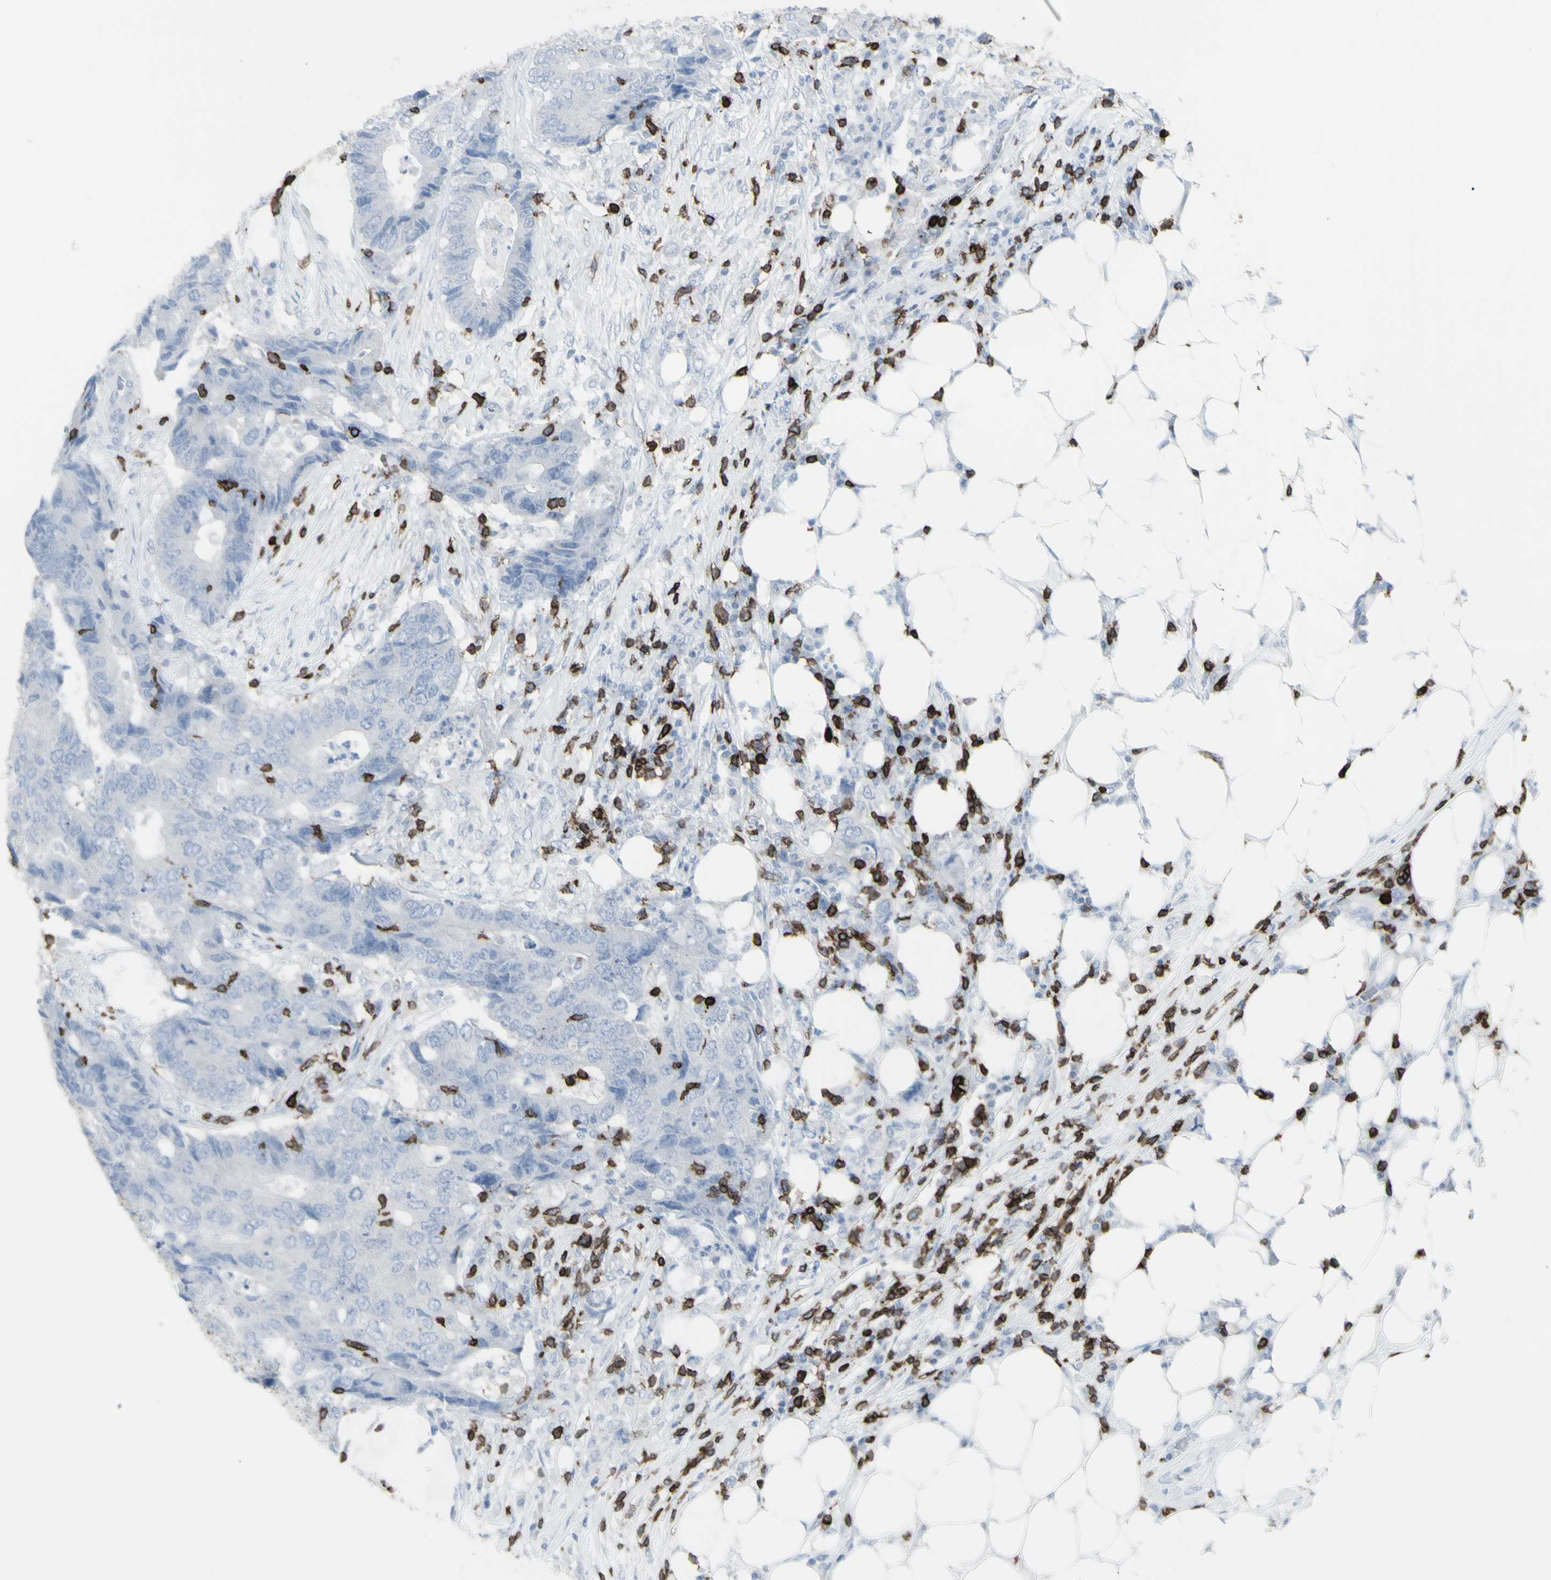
{"staining": {"intensity": "negative", "quantity": "none", "location": "none"}, "tissue": "colorectal cancer", "cell_type": "Tumor cells", "image_type": "cancer", "snomed": [{"axis": "morphology", "description": "Adenocarcinoma, NOS"}, {"axis": "topography", "description": "Colon"}], "caption": "An IHC histopathology image of colorectal cancer (adenocarcinoma) is shown. There is no staining in tumor cells of colorectal cancer (adenocarcinoma). Brightfield microscopy of immunohistochemistry stained with DAB (brown) and hematoxylin (blue), captured at high magnification.", "gene": "CD247", "patient": {"sex": "male", "age": 71}}